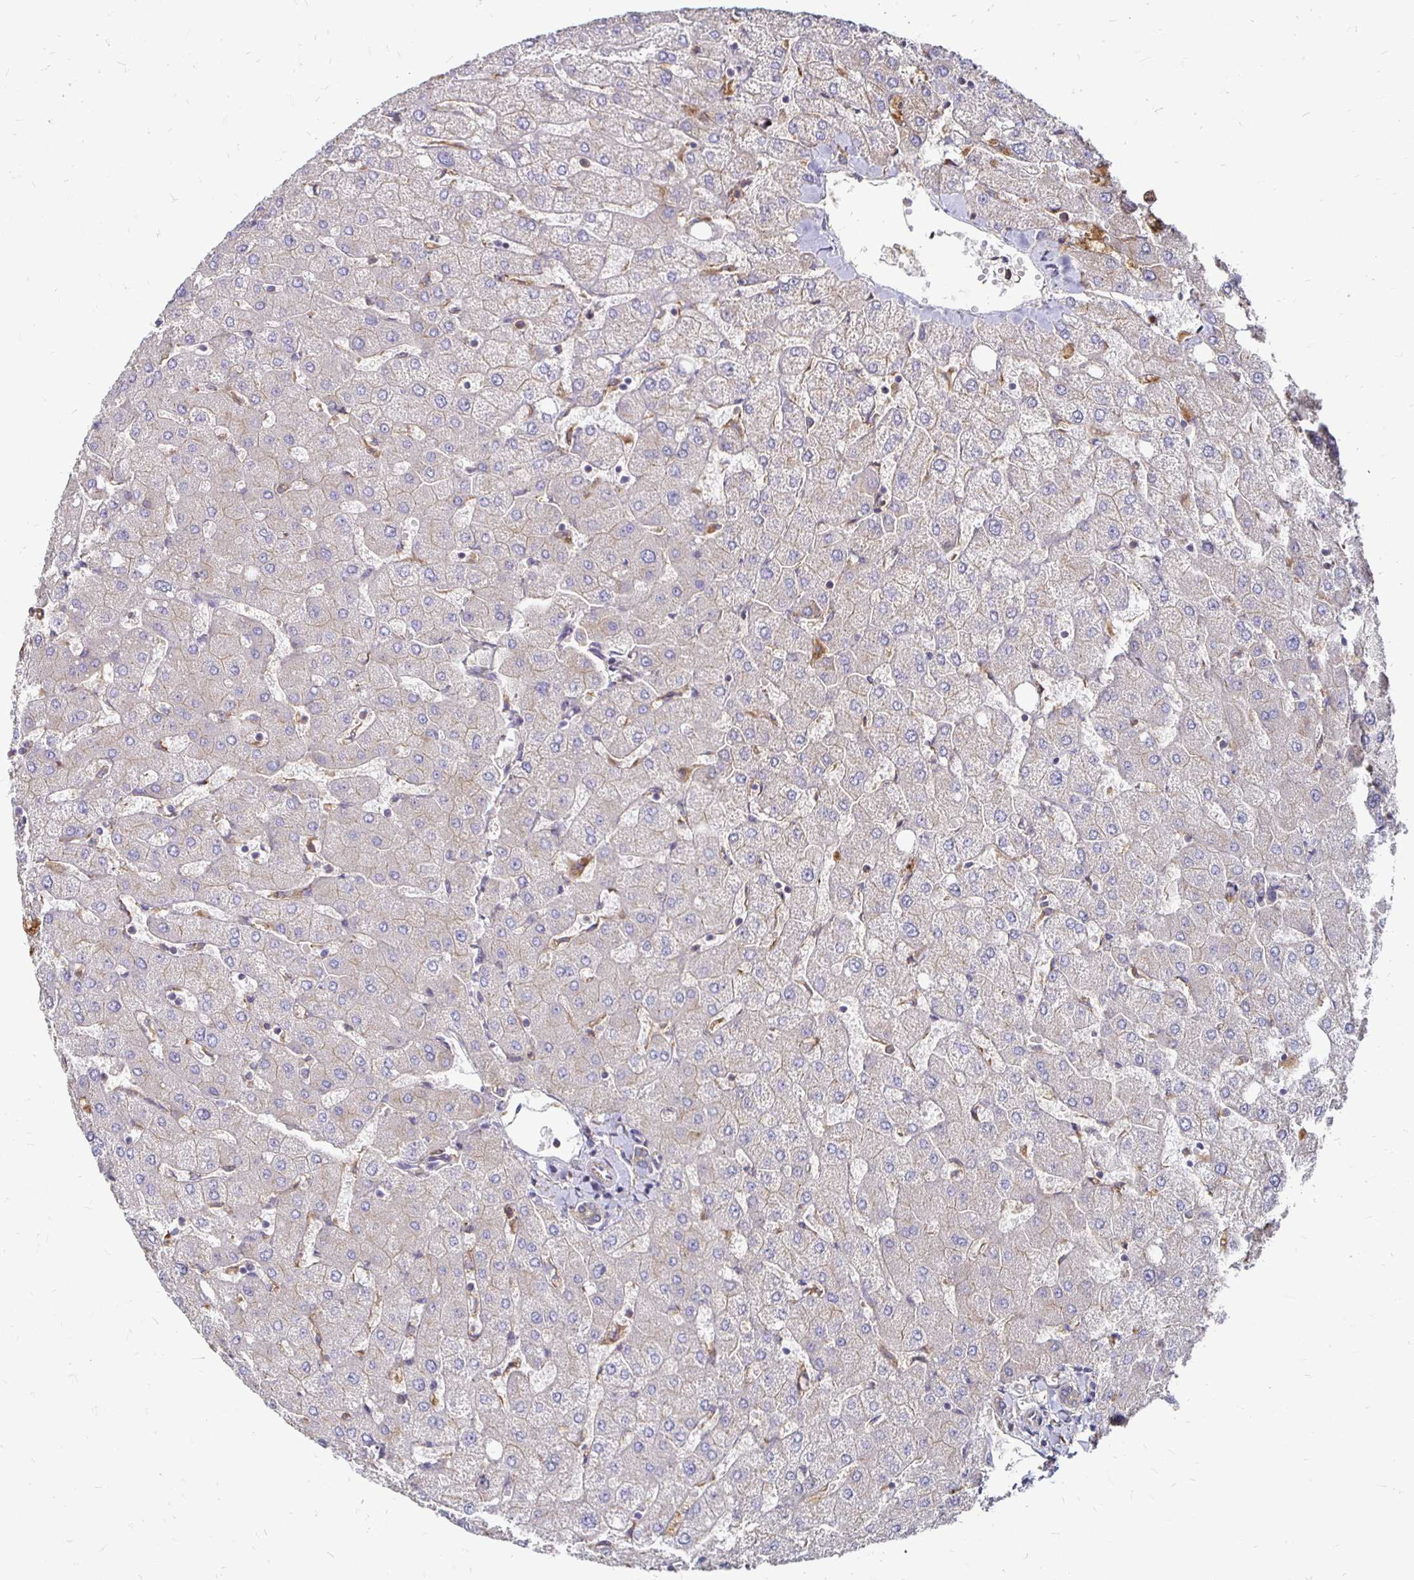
{"staining": {"intensity": "negative", "quantity": "none", "location": "none"}, "tissue": "liver", "cell_type": "Cholangiocytes", "image_type": "normal", "snomed": [{"axis": "morphology", "description": "Normal tissue, NOS"}, {"axis": "topography", "description": "Liver"}], "caption": "Liver stained for a protein using IHC shows no staining cholangiocytes.", "gene": "NCSTN", "patient": {"sex": "female", "age": 54}}